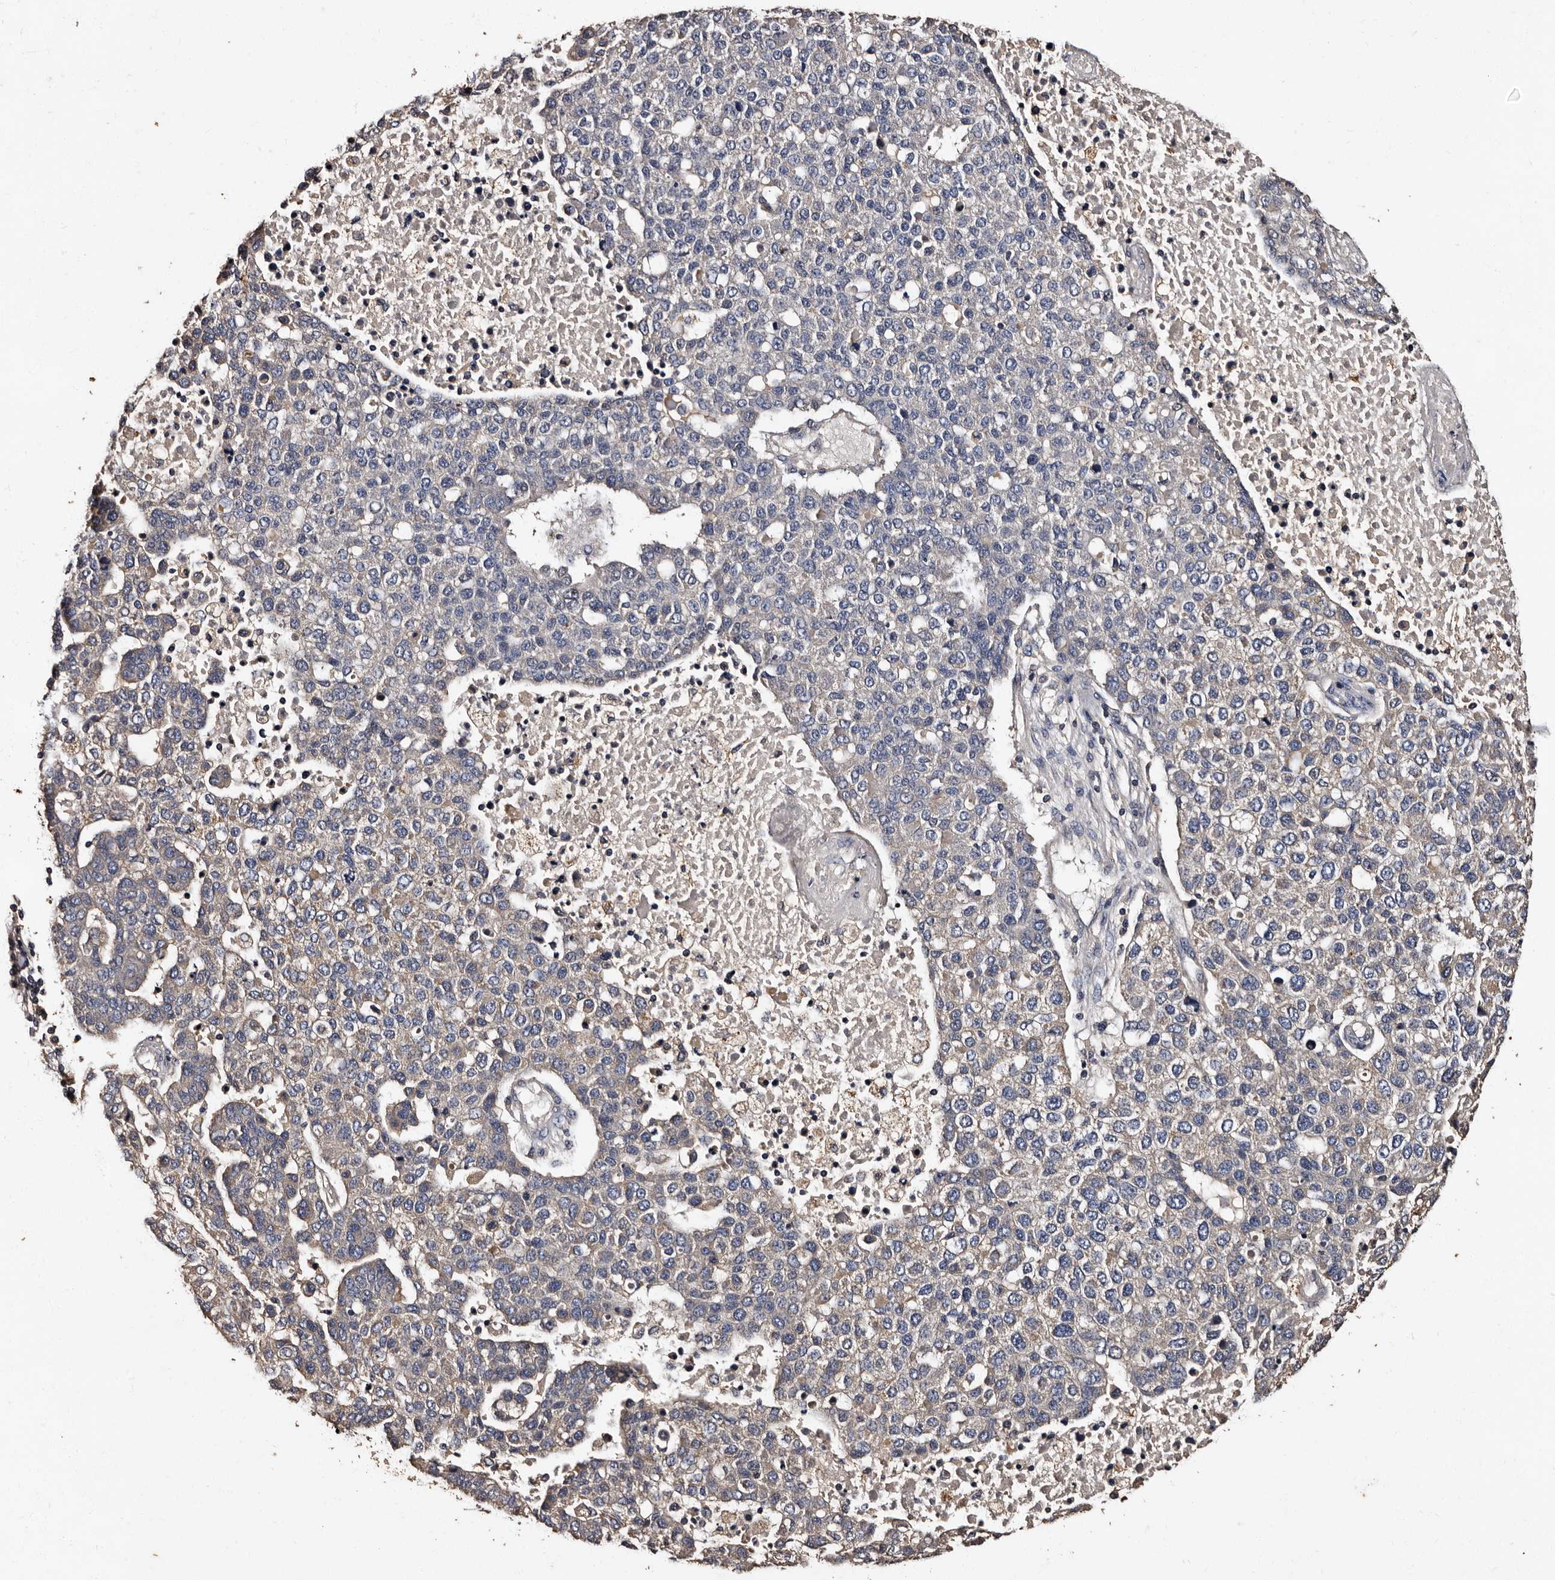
{"staining": {"intensity": "negative", "quantity": "none", "location": "none"}, "tissue": "pancreatic cancer", "cell_type": "Tumor cells", "image_type": "cancer", "snomed": [{"axis": "morphology", "description": "Adenocarcinoma, NOS"}, {"axis": "topography", "description": "Pancreas"}], "caption": "Immunohistochemistry (IHC) photomicrograph of neoplastic tissue: human adenocarcinoma (pancreatic) stained with DAB exhibits no significant protein positivity in tumor cells.", "gene": "ADCK5", "patient": {"sex": "female", "age": 61}}